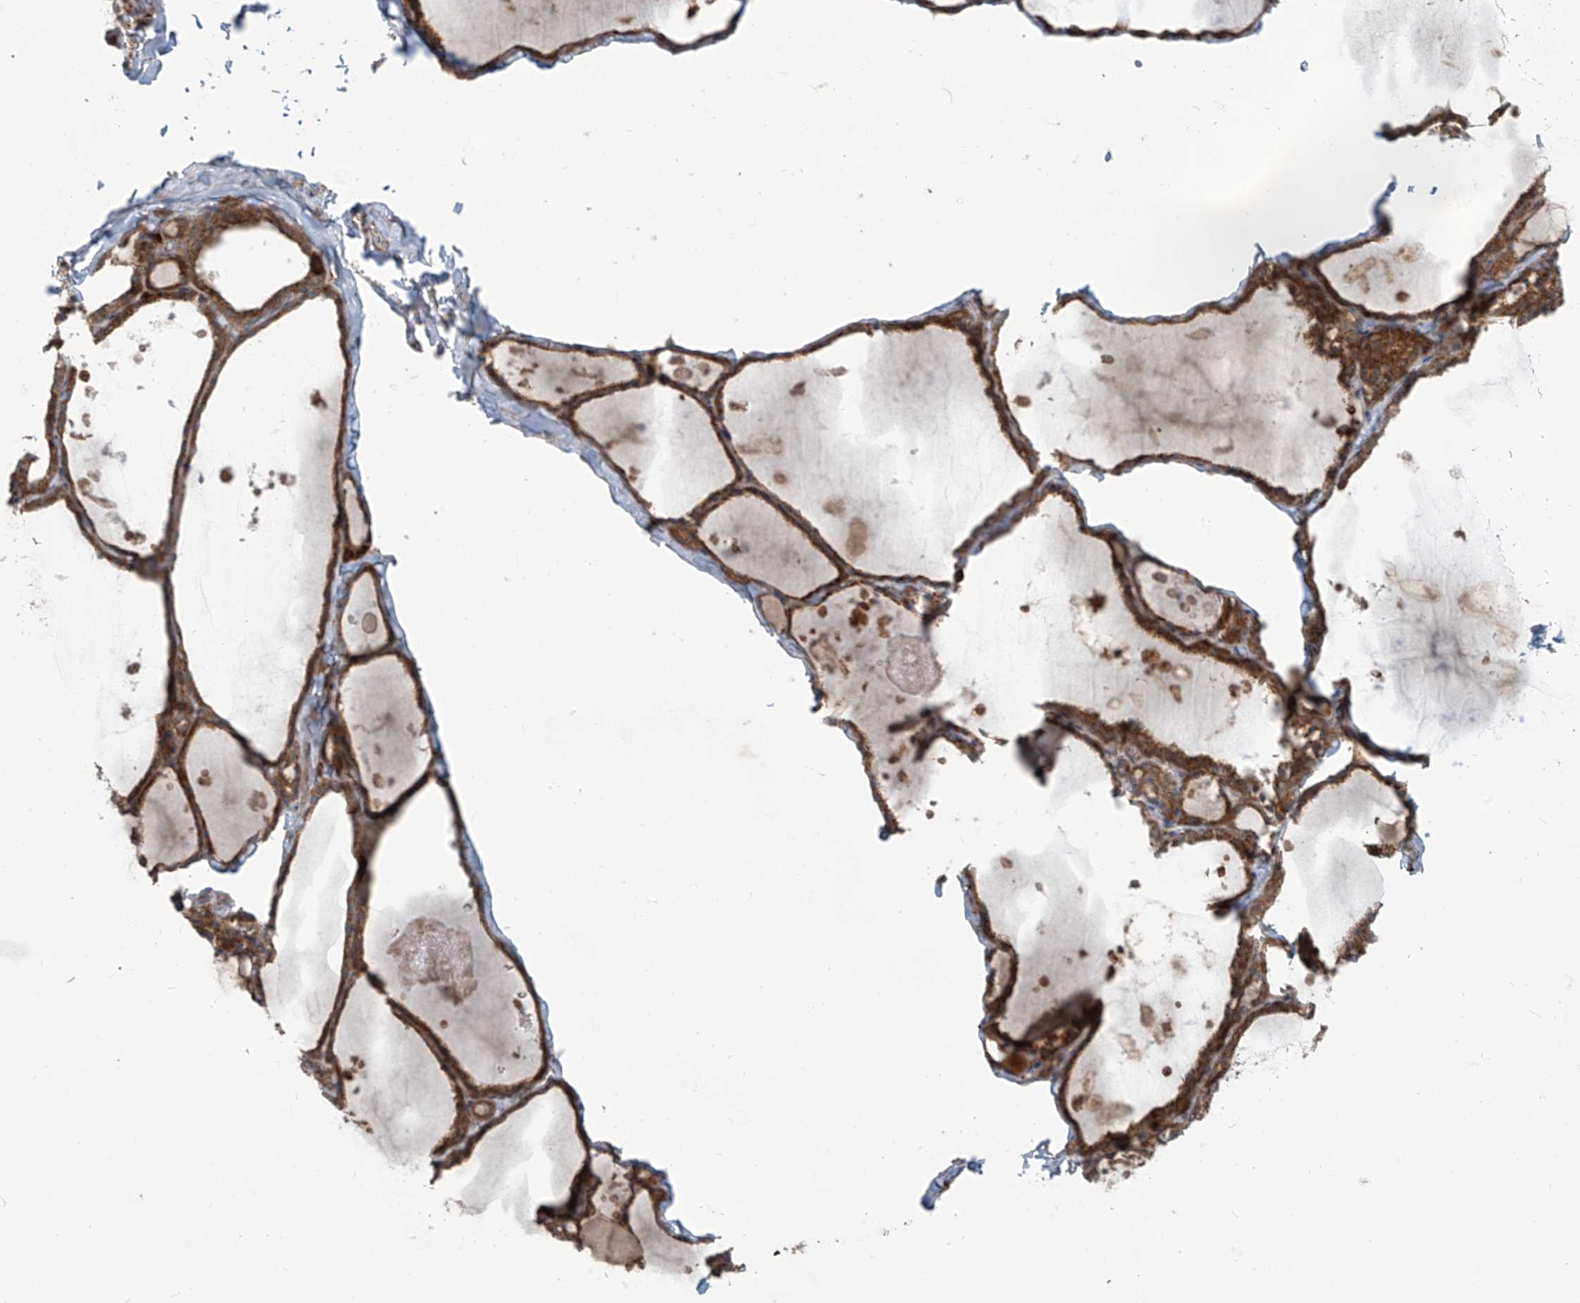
{"staining": {"intensity": "strong", "quantity": ">75%", "location": "cytoplasmic/membranous"}, "tissue": "thyroid gland", "cell_type": "Glandular cells", "image_type": "normal", "snomed": [{"axis": "morphology", "description": "Normal tissue, NOS"}, {"axis": "topography", "description": "Thyroid gland"}], "caption": "A high amount of strong cytoplasmic/membranous staining is appreciated in approximately >75% of glandular cells in benign thyroid gland. (DAB IHC with brightfield microscopy, high magnification).", "gene": "KATNIP", "patient": {"sex": "male", "age": 56}}